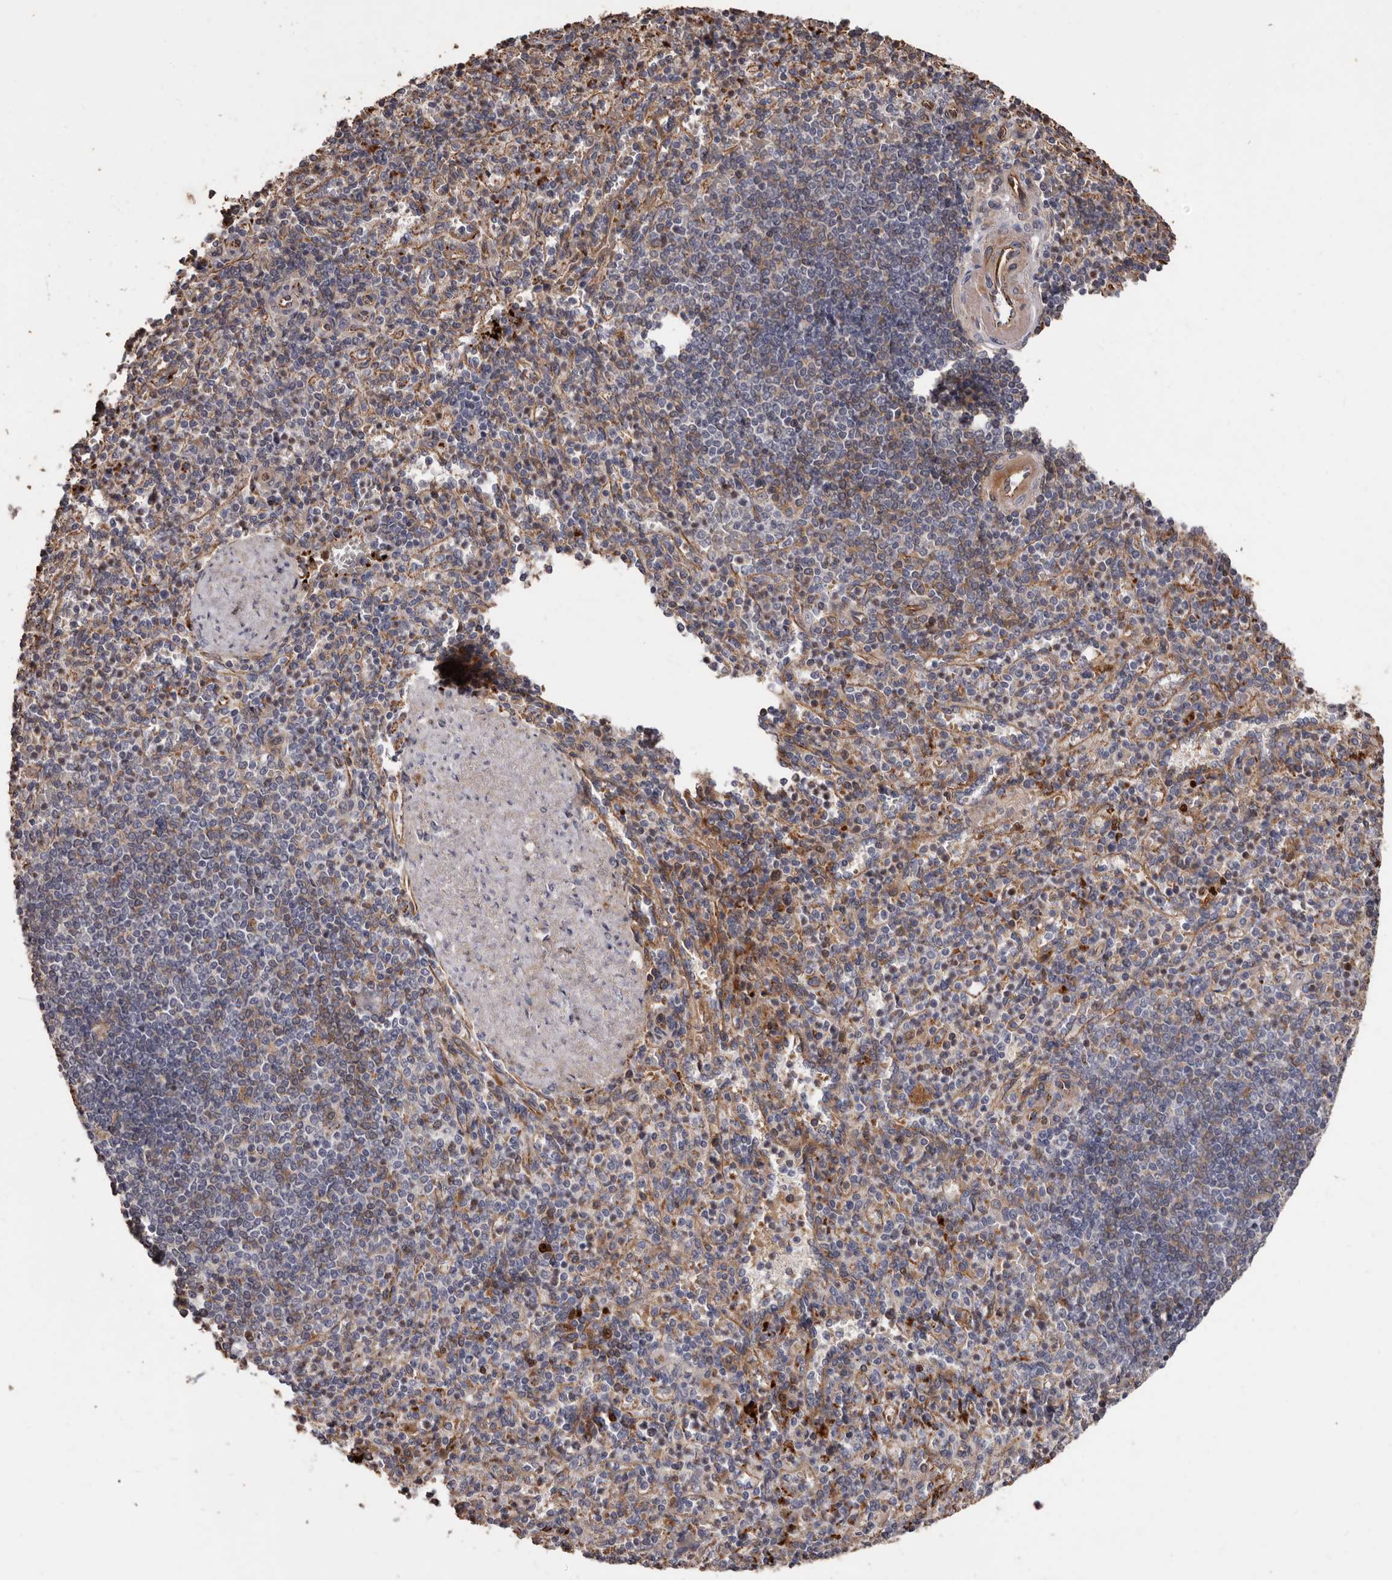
{"staining": {"intensity": "moderate", "quantity": "<25%", "location": "cytoplasmic/membranous"}, "tissue": "spleen", "cell_type": "Cells in red pulp", "image_type": "normal", "snomed": [{"axis": "morphology", "description": "Normal tissue, NOS"}, {"axis": "topography", "description": "Spleen"}], "caption": "The immunohistochemical stain highlights moderate cytoplasmic/membranous staining in cells in red pulp of normal spleen.", "gene": "BRAT1", "patient": {"sex": "female", "age": 74}}